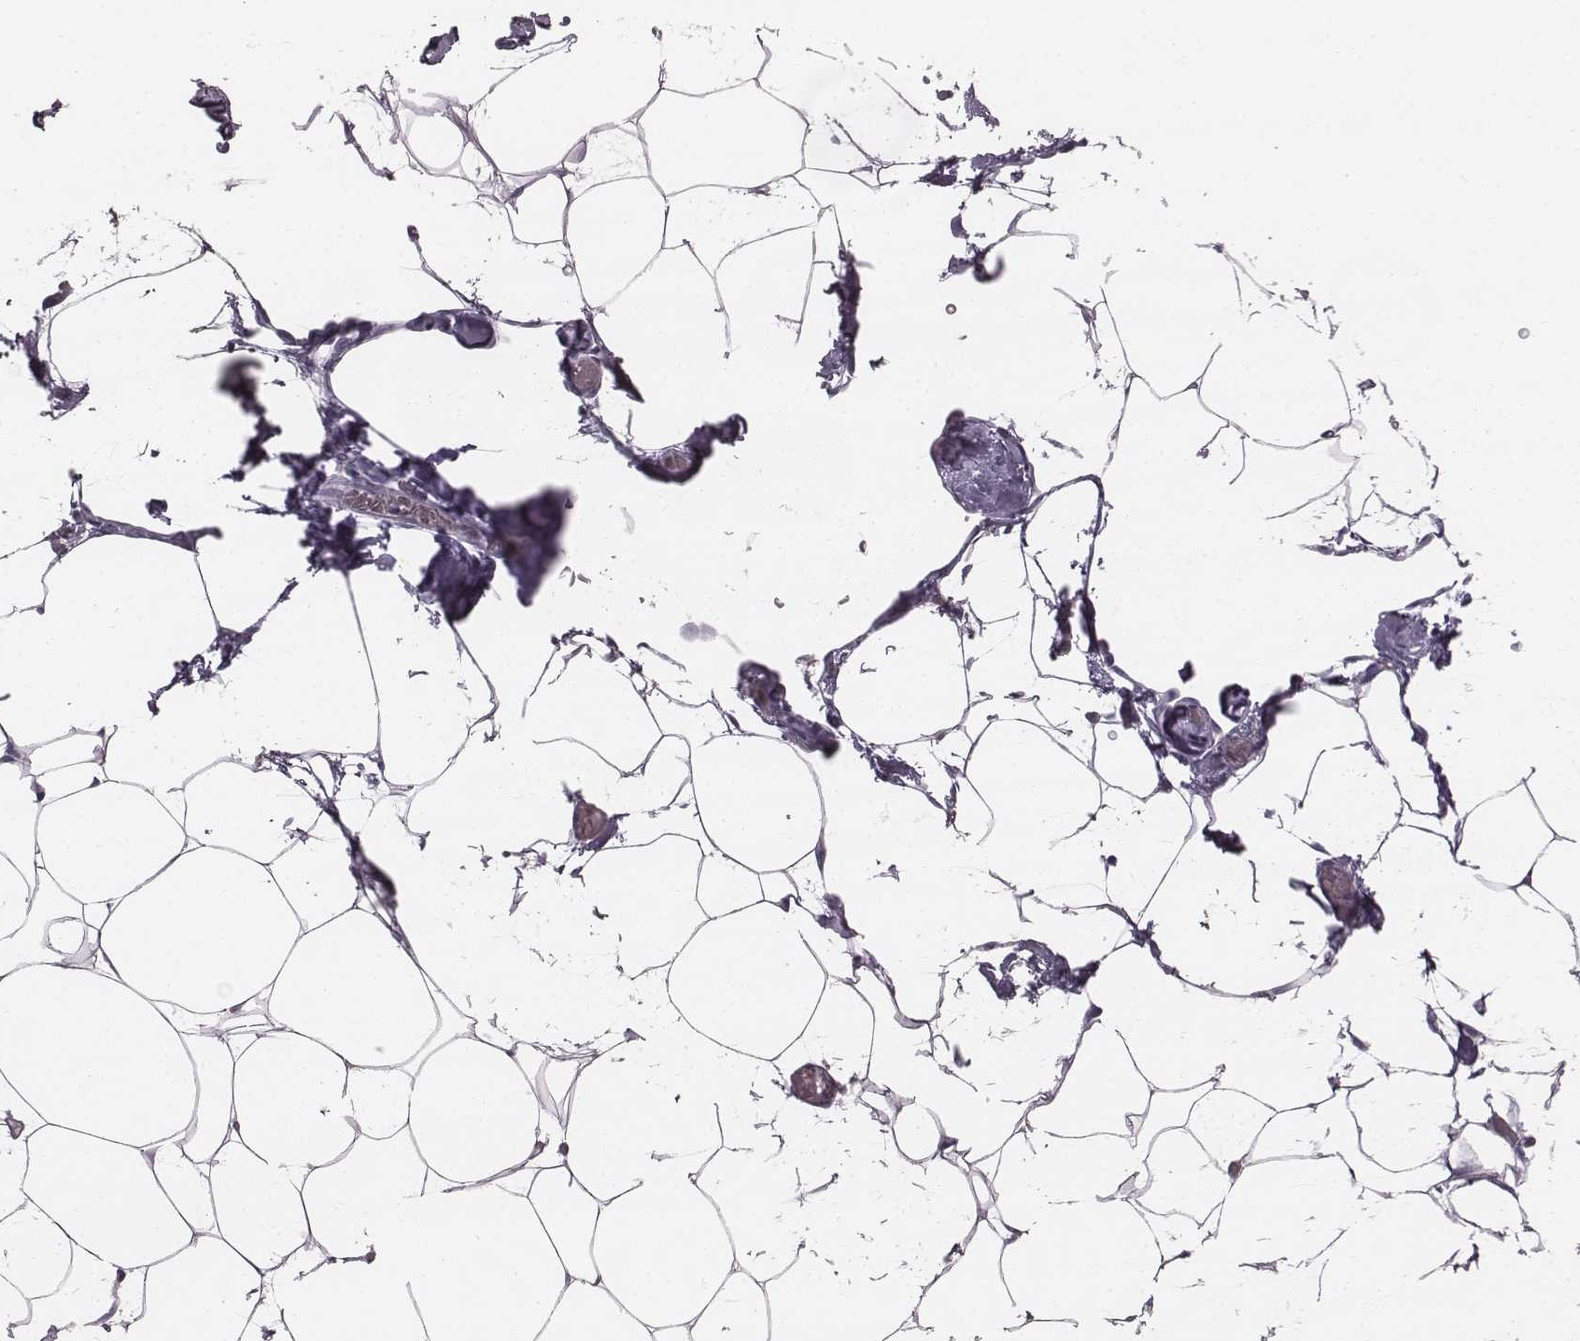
{"staining": {"intensity": "negative", "quantity": "none", "location": "none"}, "tissue": "adipose tissue", "cell_type": "Adipocytes", "image_type": "normal", "snomed": [{"axis": "morphology", "description": "Normal tissue, NOS"}, {"axis": "topography", "description": "Adipose tissue"}], "caption": "The photomicrograph reveals no significant staining in adipocytes of adipose tissue.", "gene": "ENSG00000284762", "patient": {"sex": "male", "age": 57}}